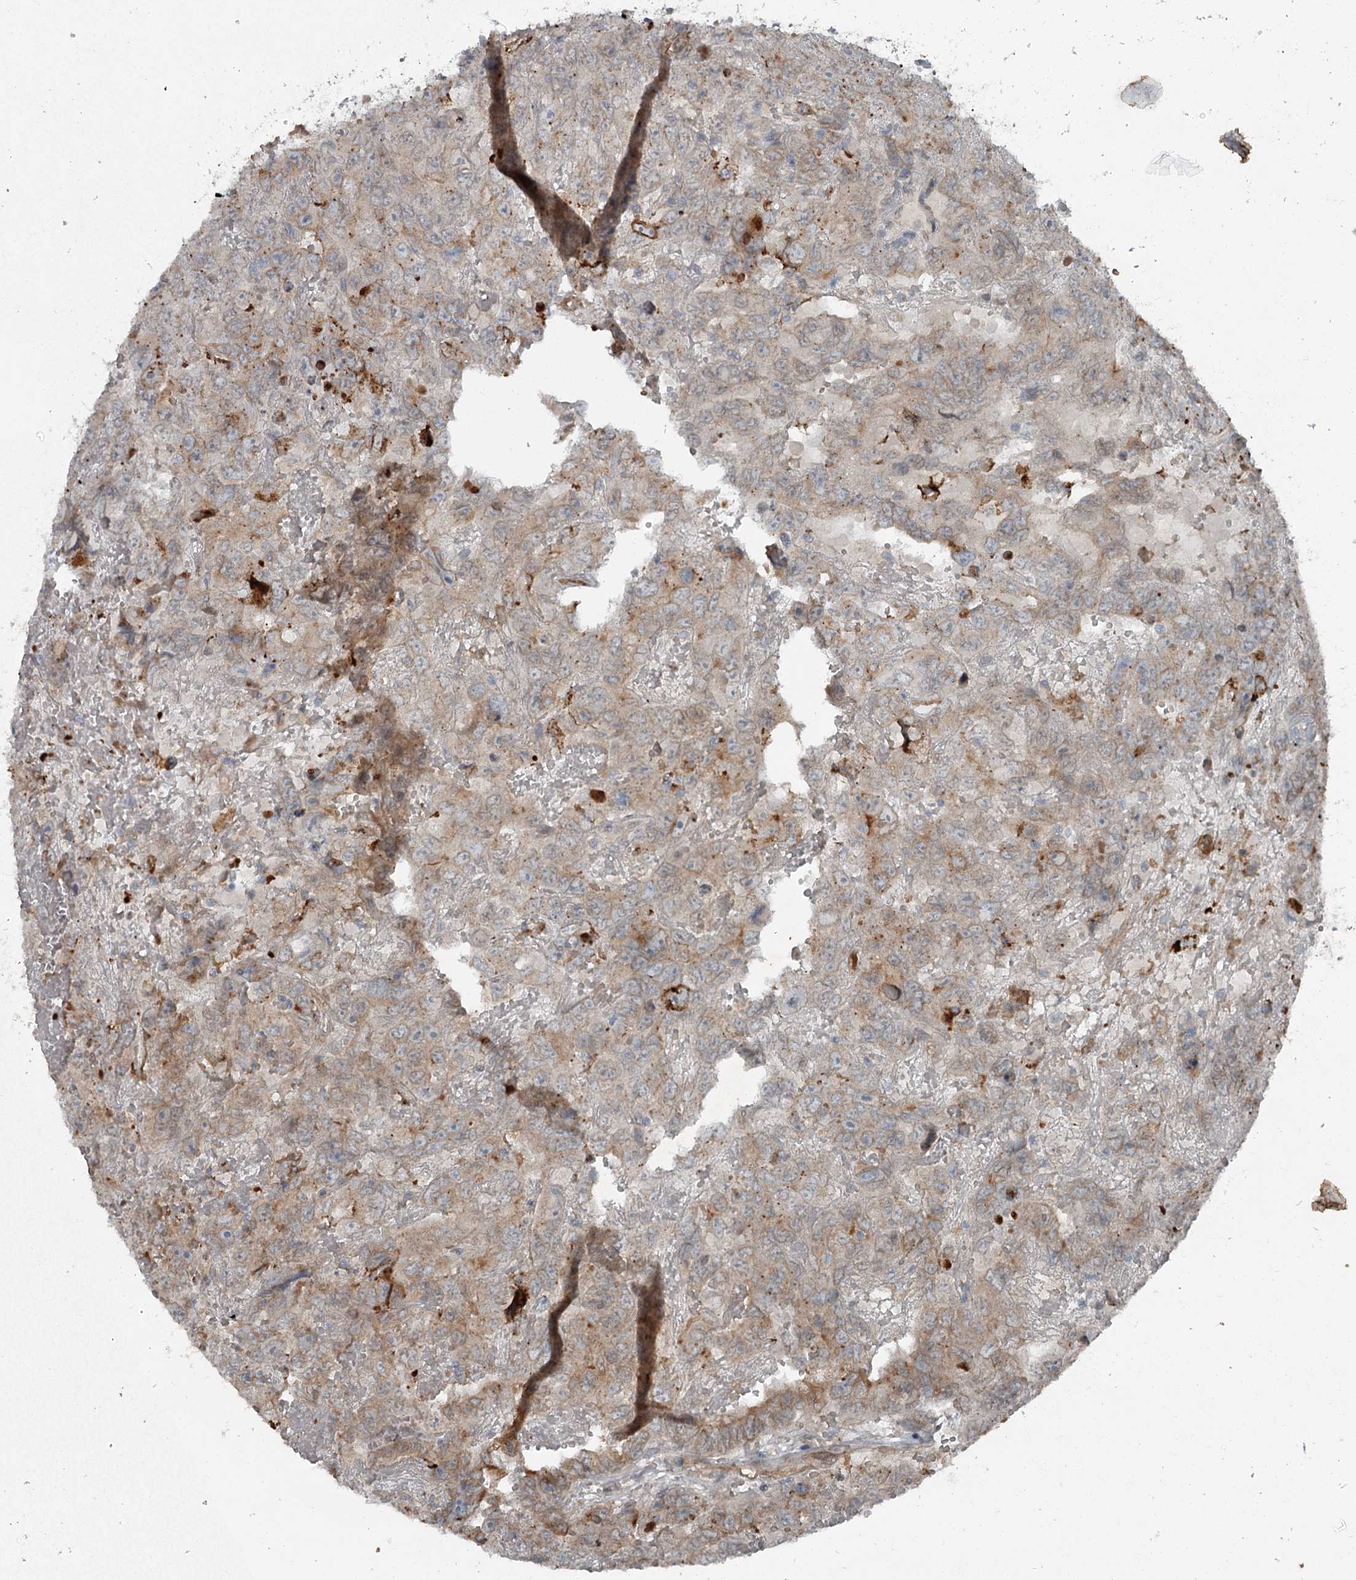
{"staining": {"intensity": "weak", "quantity": "<25%", "location": "cytoplasmic/membranous"}, "tissue": "testis cancer", "cell_type": "Tumor cells", "image_type": "cancer", "snomed": [{"axis": "morphology", "description": "Carcinoma, Embryonal, NOS"}, {"axis": "topography", "description": "Testis"}], "caption": "IHC photomicrograph of embryonal carcinoma (testis) stained for a protein (brown), which shows no positivity in tumor cells. (Brightfield microscopy of DAB immunohistochemistry at high magnification).", "gene": "SLC39A8", "patient": {"sex": "male", "age": 45}}